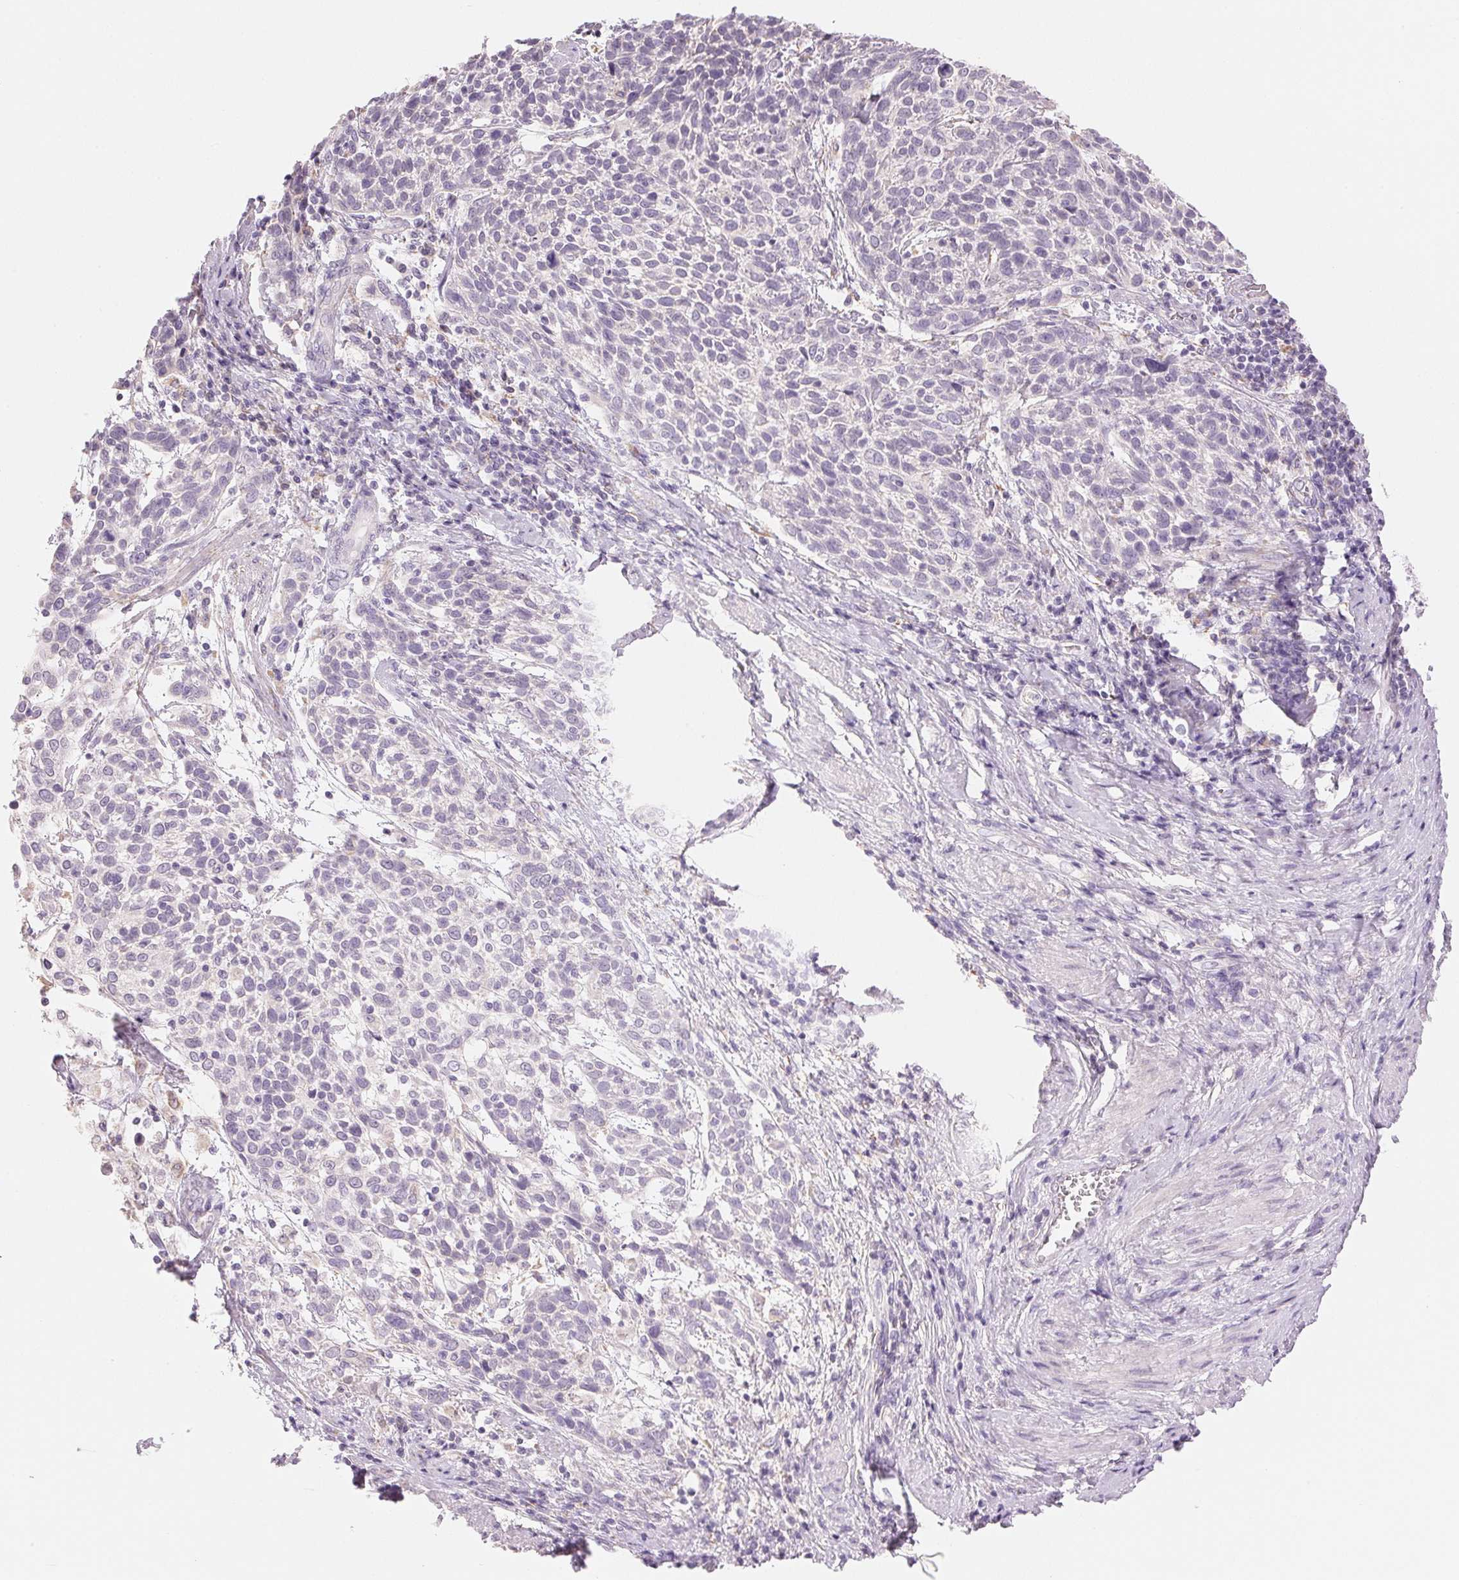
{"staining": {"intensity": "negative", "quantity": "none", "location": "none"}, "tissue": "cervical cancer", "cell_type": "Tumor cells", "image_type": "cancer", "snomed": [{"axis": "morphology", "description": "Squamous cell carcinoma, NOS"}, {"axis": "topography", "description": "Cervix"}], "caption": "DAB immunohistochemical staining of cervical cancer (squamous cell carcinoma) exhibits no significant staining in tumor cells.", "gene": "CYP11B1", "patient": {"sex": "female", "age": 61}}